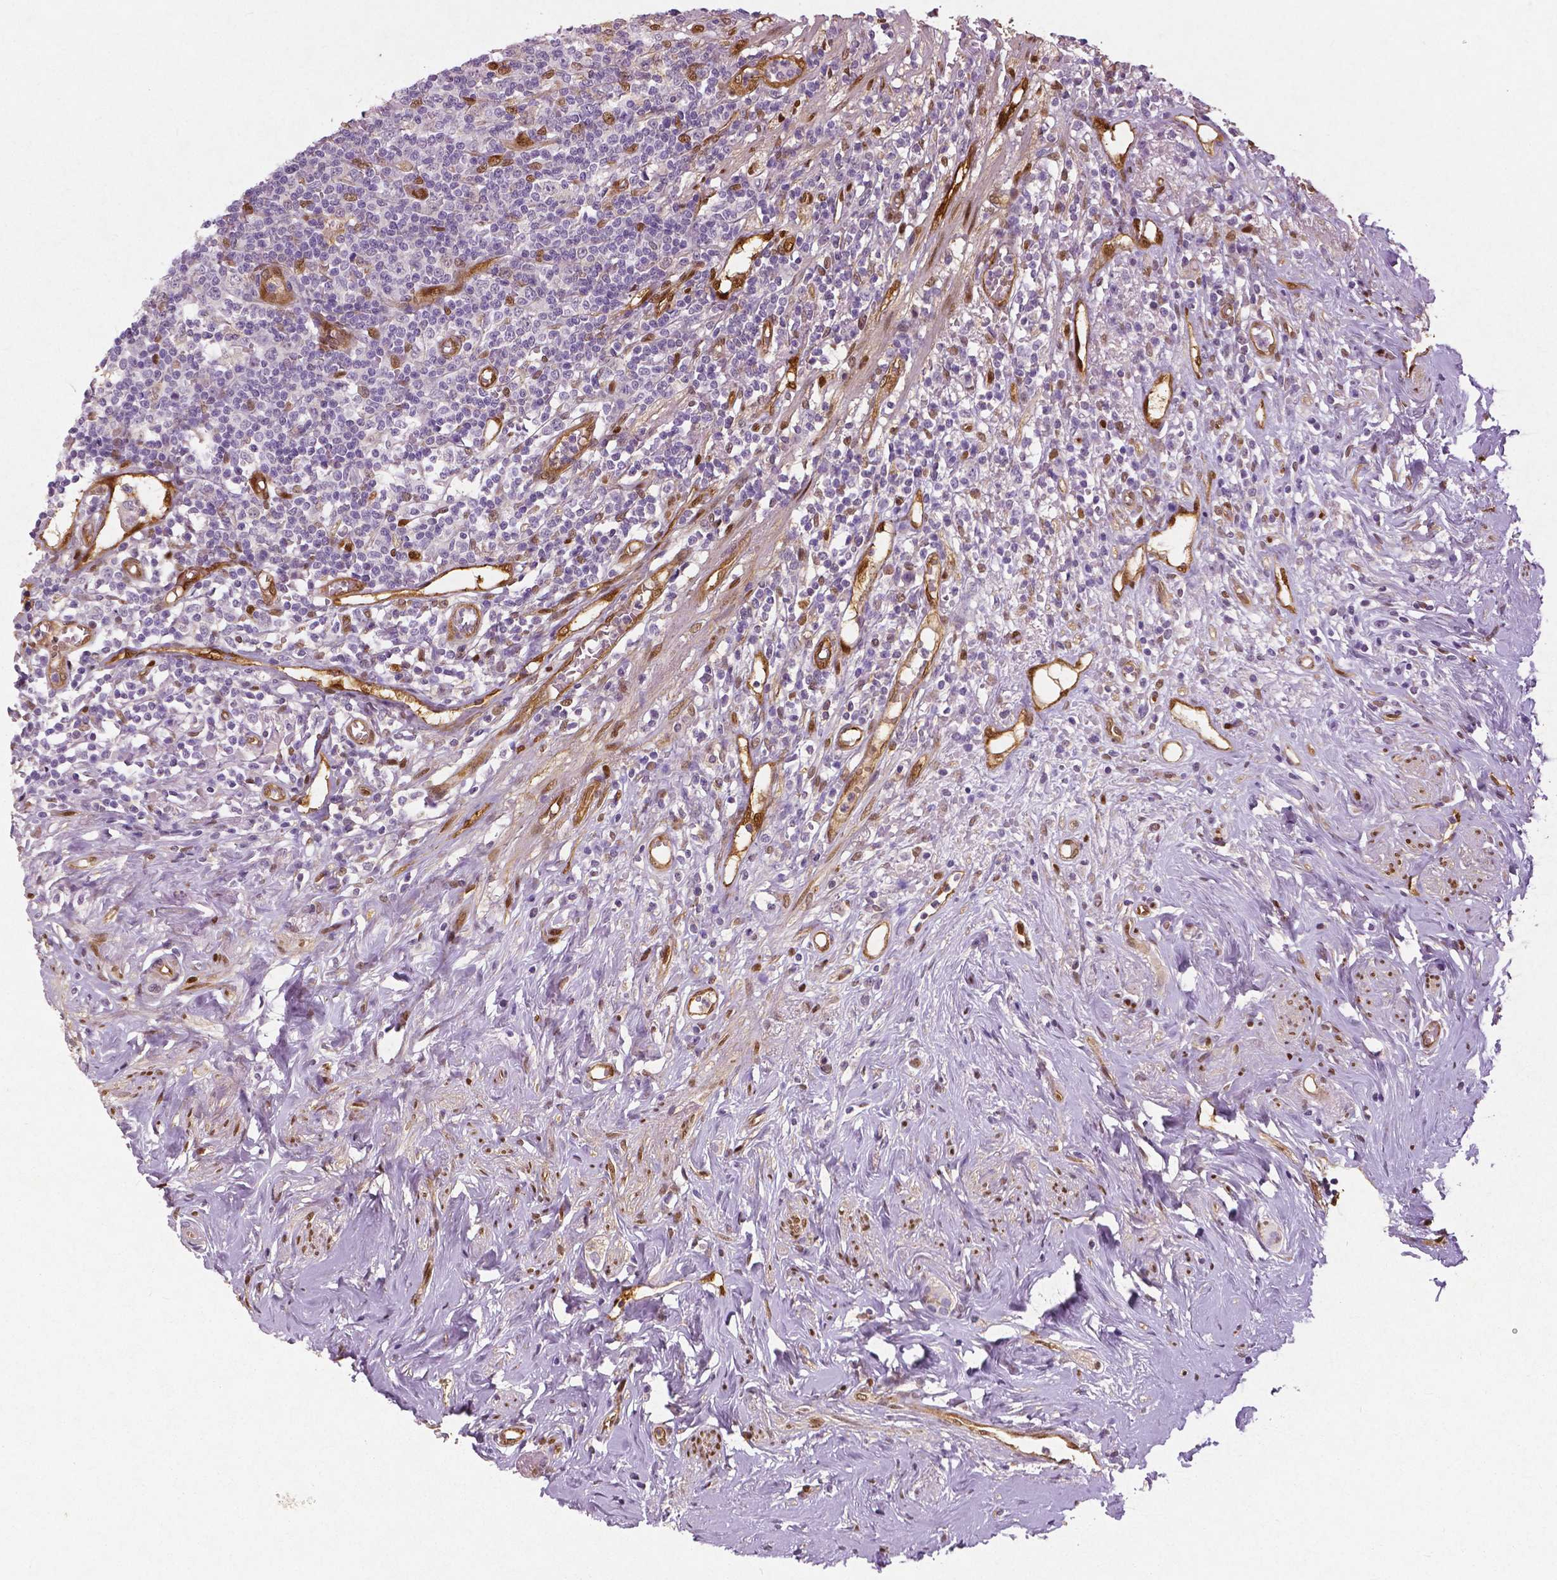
{"staining": {"intensity": "negative", "quantity": "none", "location": "none"}, "tissue": "appendix", "cell_type": "Glandular cells", "image_type": "normal", "snomed": [{"axis": "morphology", "description": "Normal tissue, NOS"}, {"axis": "morphology", "description": "Carcinoma, endometroid"}, {"axis": "topography", "description": "Appendix"}, {"axis": "topography", "description": "Colon"}], "caption": "Immunohistochemical staining of normal human appendix reveals no significant positivity in glandular cells. (DAB IHC with hematoxylin counter stain).", "gene": "WWTR1", "patient": {"sex": "female", "age": 60}}